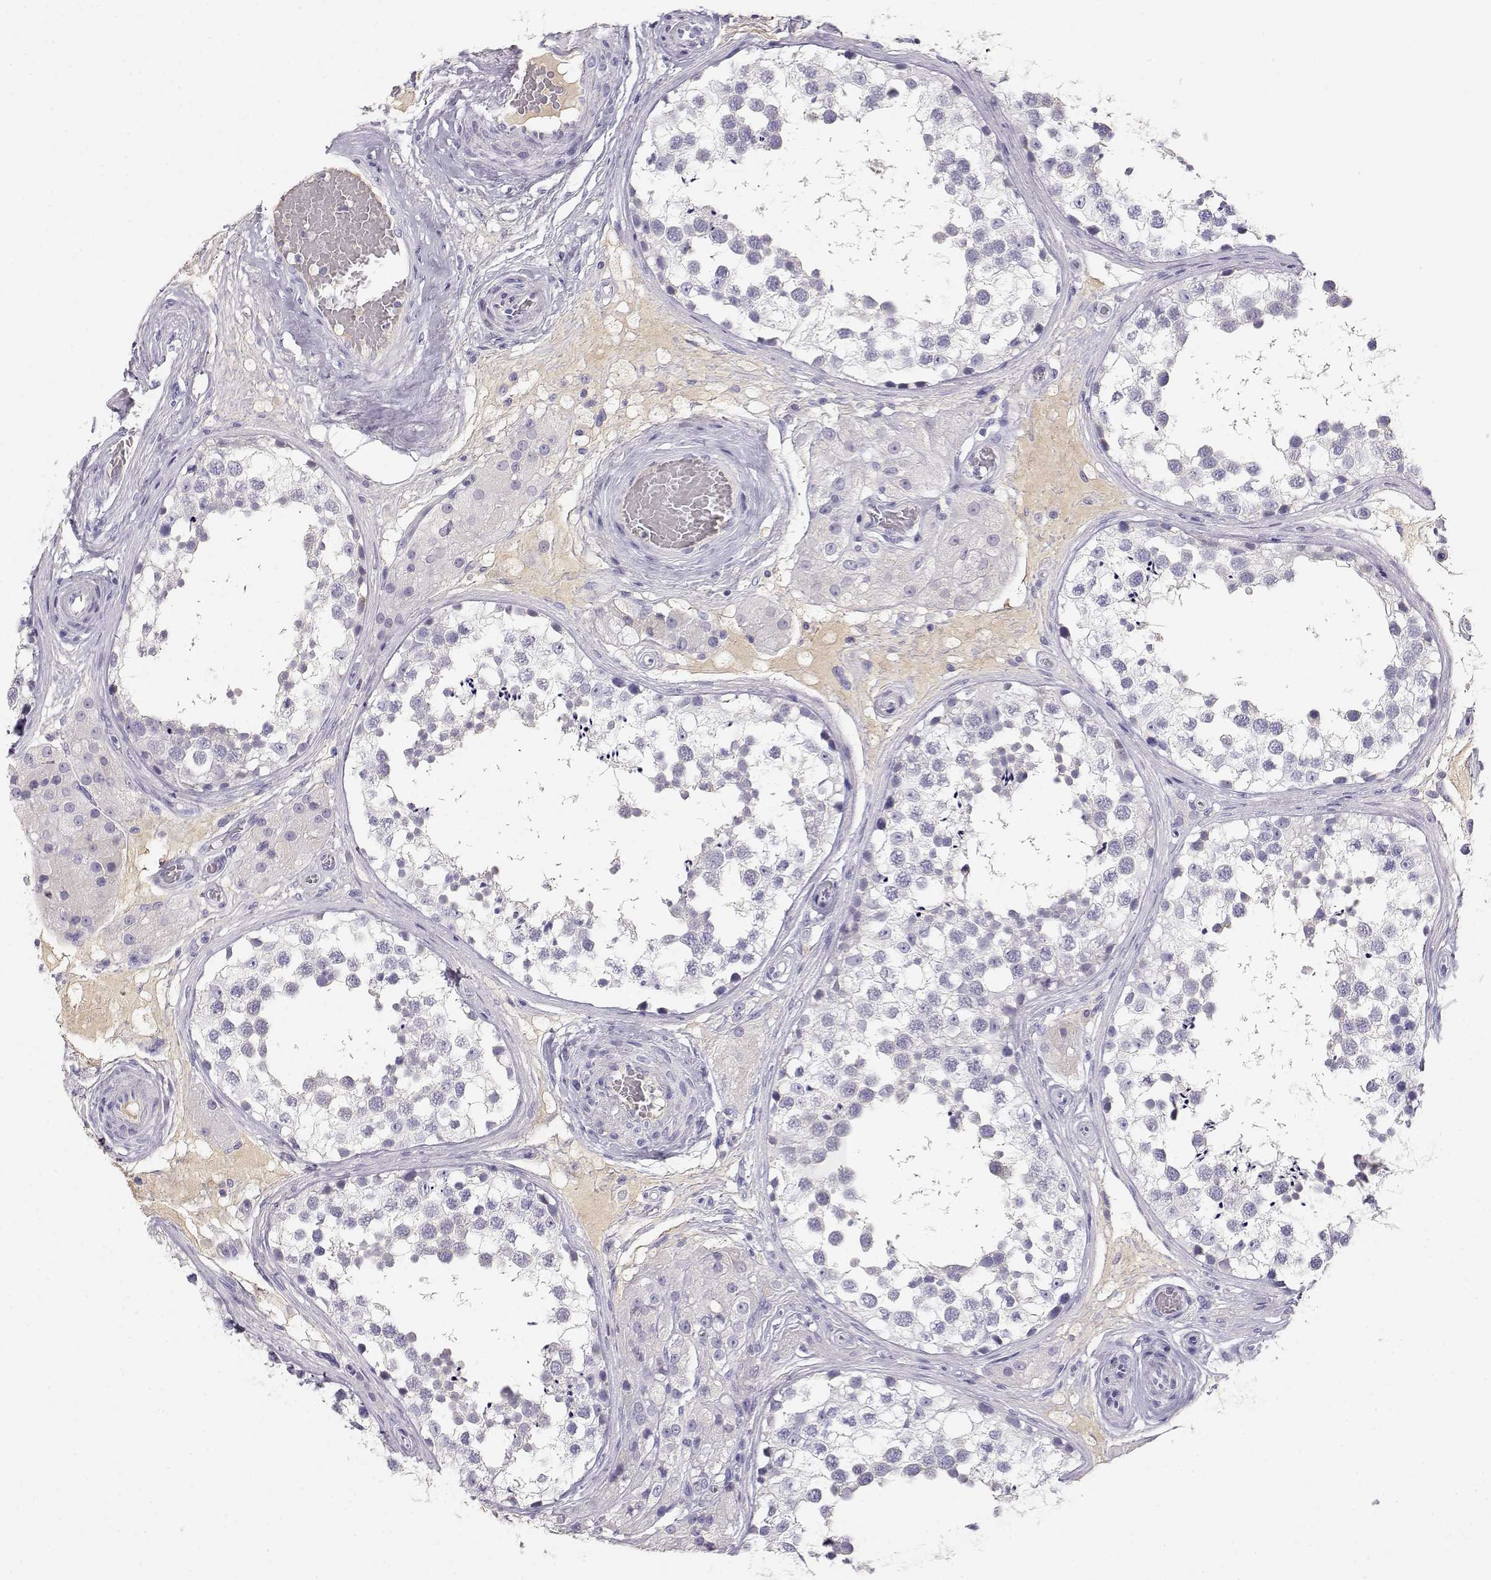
{"staining": {"intensity": "negative", "quantity": "none", "location": "none"}, "tissue": "testis", "cell_type": "Cells in seminiferous ducts", "image_type": "normal", "snomed": [{"axis": "morphology", "description": "Normal tissue, NOS"}, {"axis": "morphology", "description": "Seminoma, NOS"}, {"axis": "topography", "description": "Testis"}], "caption": "IHC of unremarkable human testis exhibits no positivity in cells in seminiferous ducts.", "gene": "GPR174", "patient": {"sex": "male", "age": 65}}